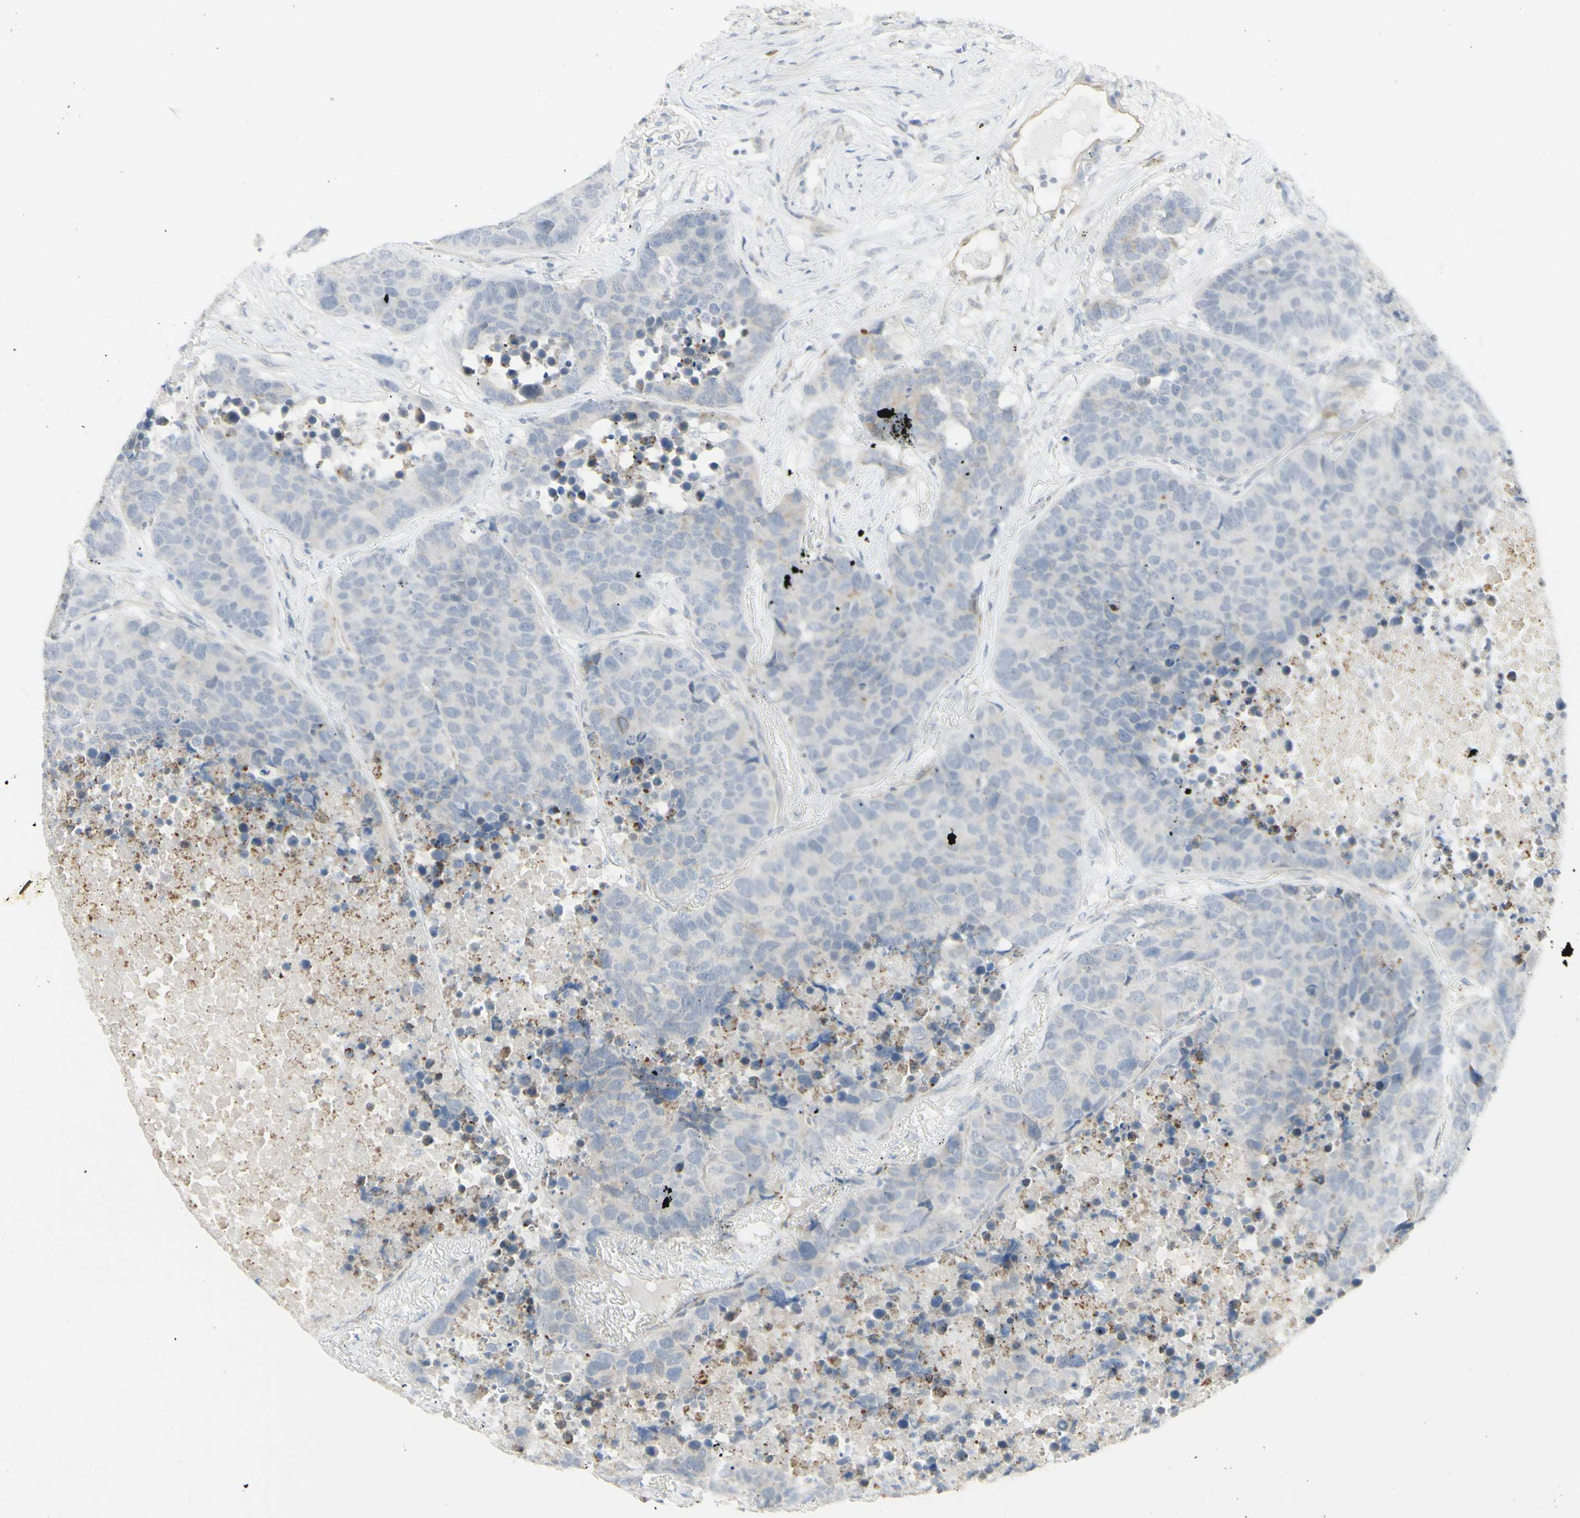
{"staining": {"intensity": "negative", "quantity": "none", "location": "none"}, "tissue": "carcinoid", "cell_type": "Tumor cells", "image_type": "cancer", "snomed": [{"axis": "morphology", "description": "Carcinoid, malignant, NOS"}, {"axis": "topography", "description": "Lung"}], "caption": "Carcinoid was stained to show a protein in brown. There is no significant expression in tumor cells. The staining is performed using DAB (3,3'-diaminobenzidine) brown chromogen with nuclei counter-stained in using hematoxylin.", "gene": "NDST4", "patient": {"sex": "male", "age": 60}}